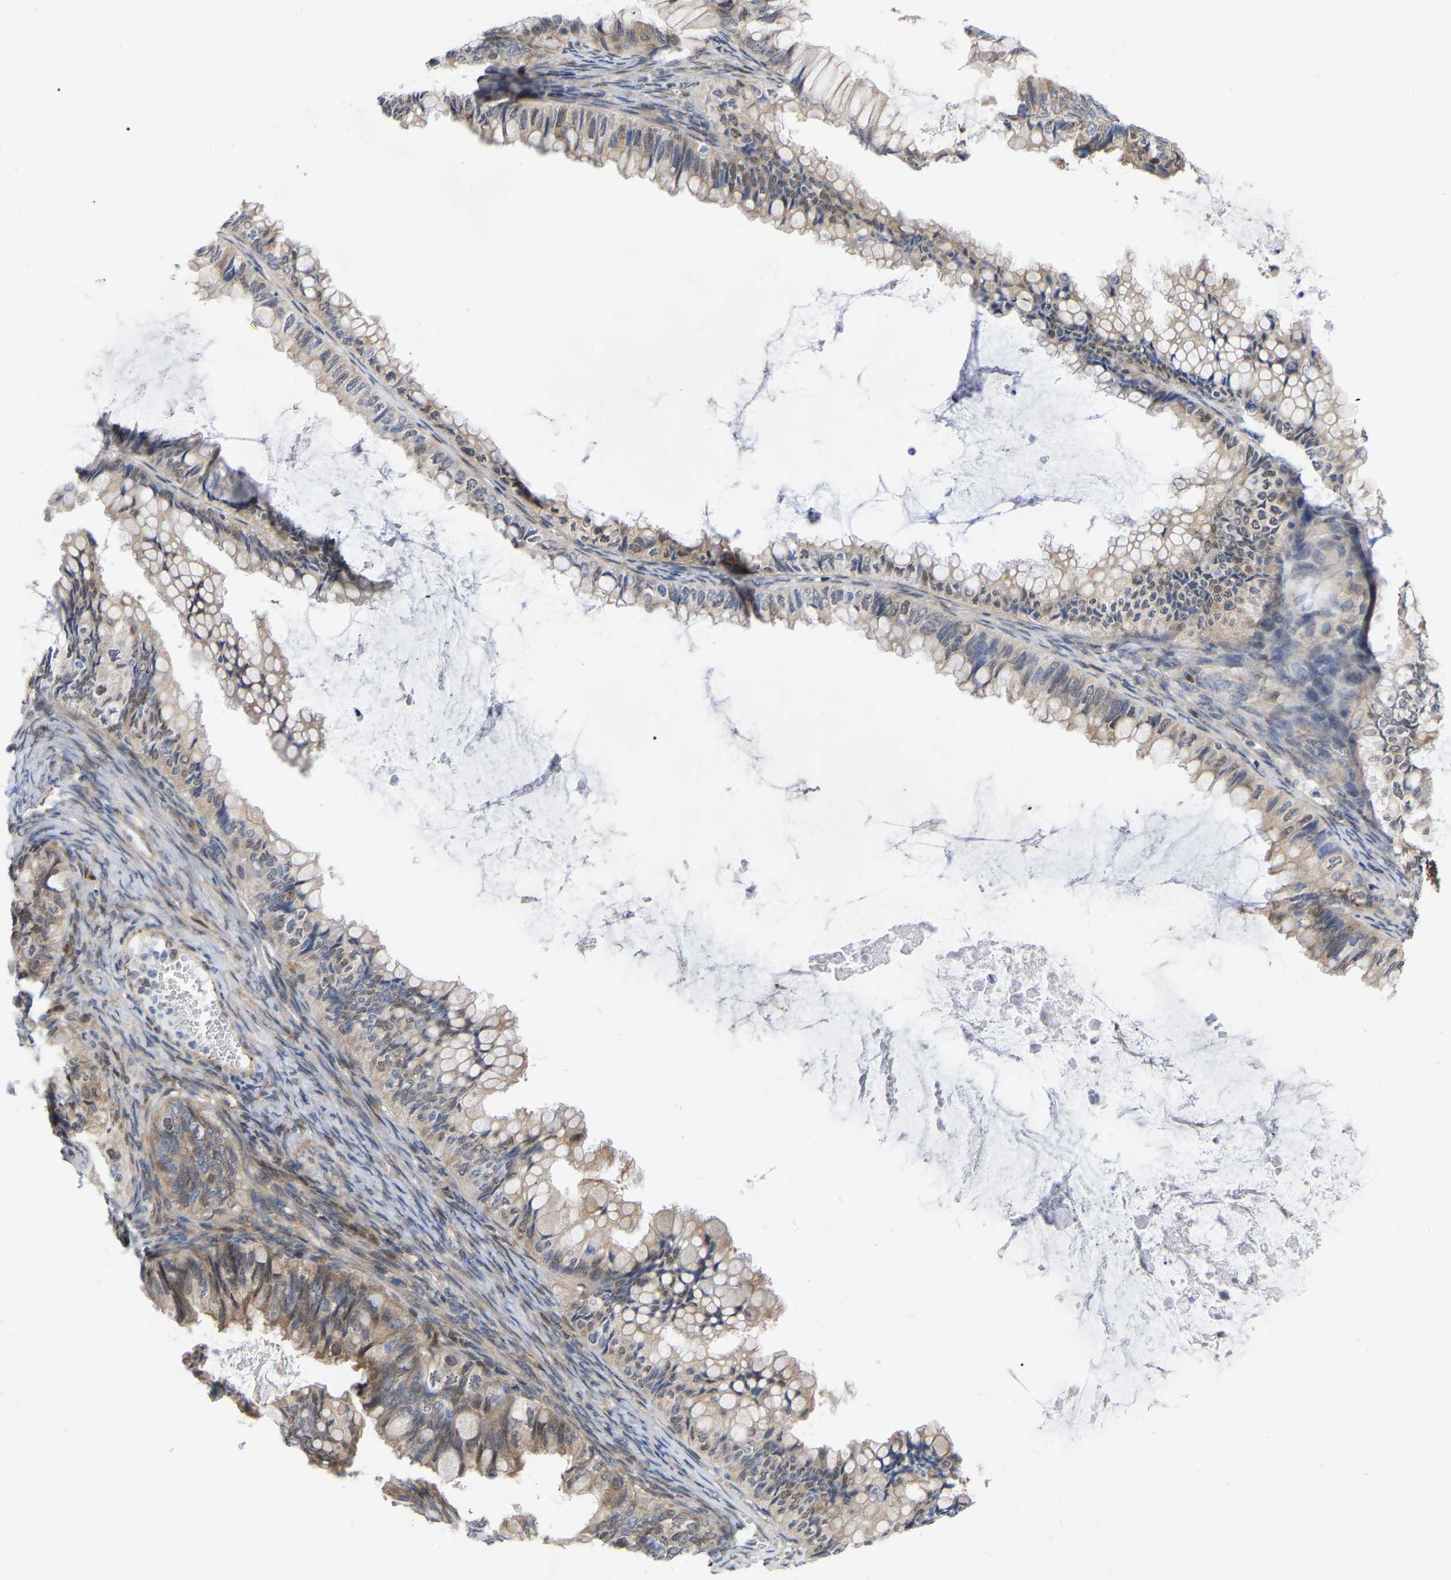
{"staining": {"intensity": "weak", "quantity": ">75%", "location": "cytoplasmic/membranous,nuclear"}, "tissue": "ovarian cancer", "cell_type": "Tumor cells", "image_type": "cancer", "snomed": [{"axis": "morphology", "description": "Cystadenocarcinoma, mucinous, NOS"}, {"axis": "topography", "description": "Ovary"}], "caption": "The micrograph demonstrates staining of ovarian cancer, revealing weak cytoplasmic/membranous and nuclear protein positivity (brown color) within tumor cells.", "gene": "UBE4B", "patient": {"sex": "female", "age": 80}}